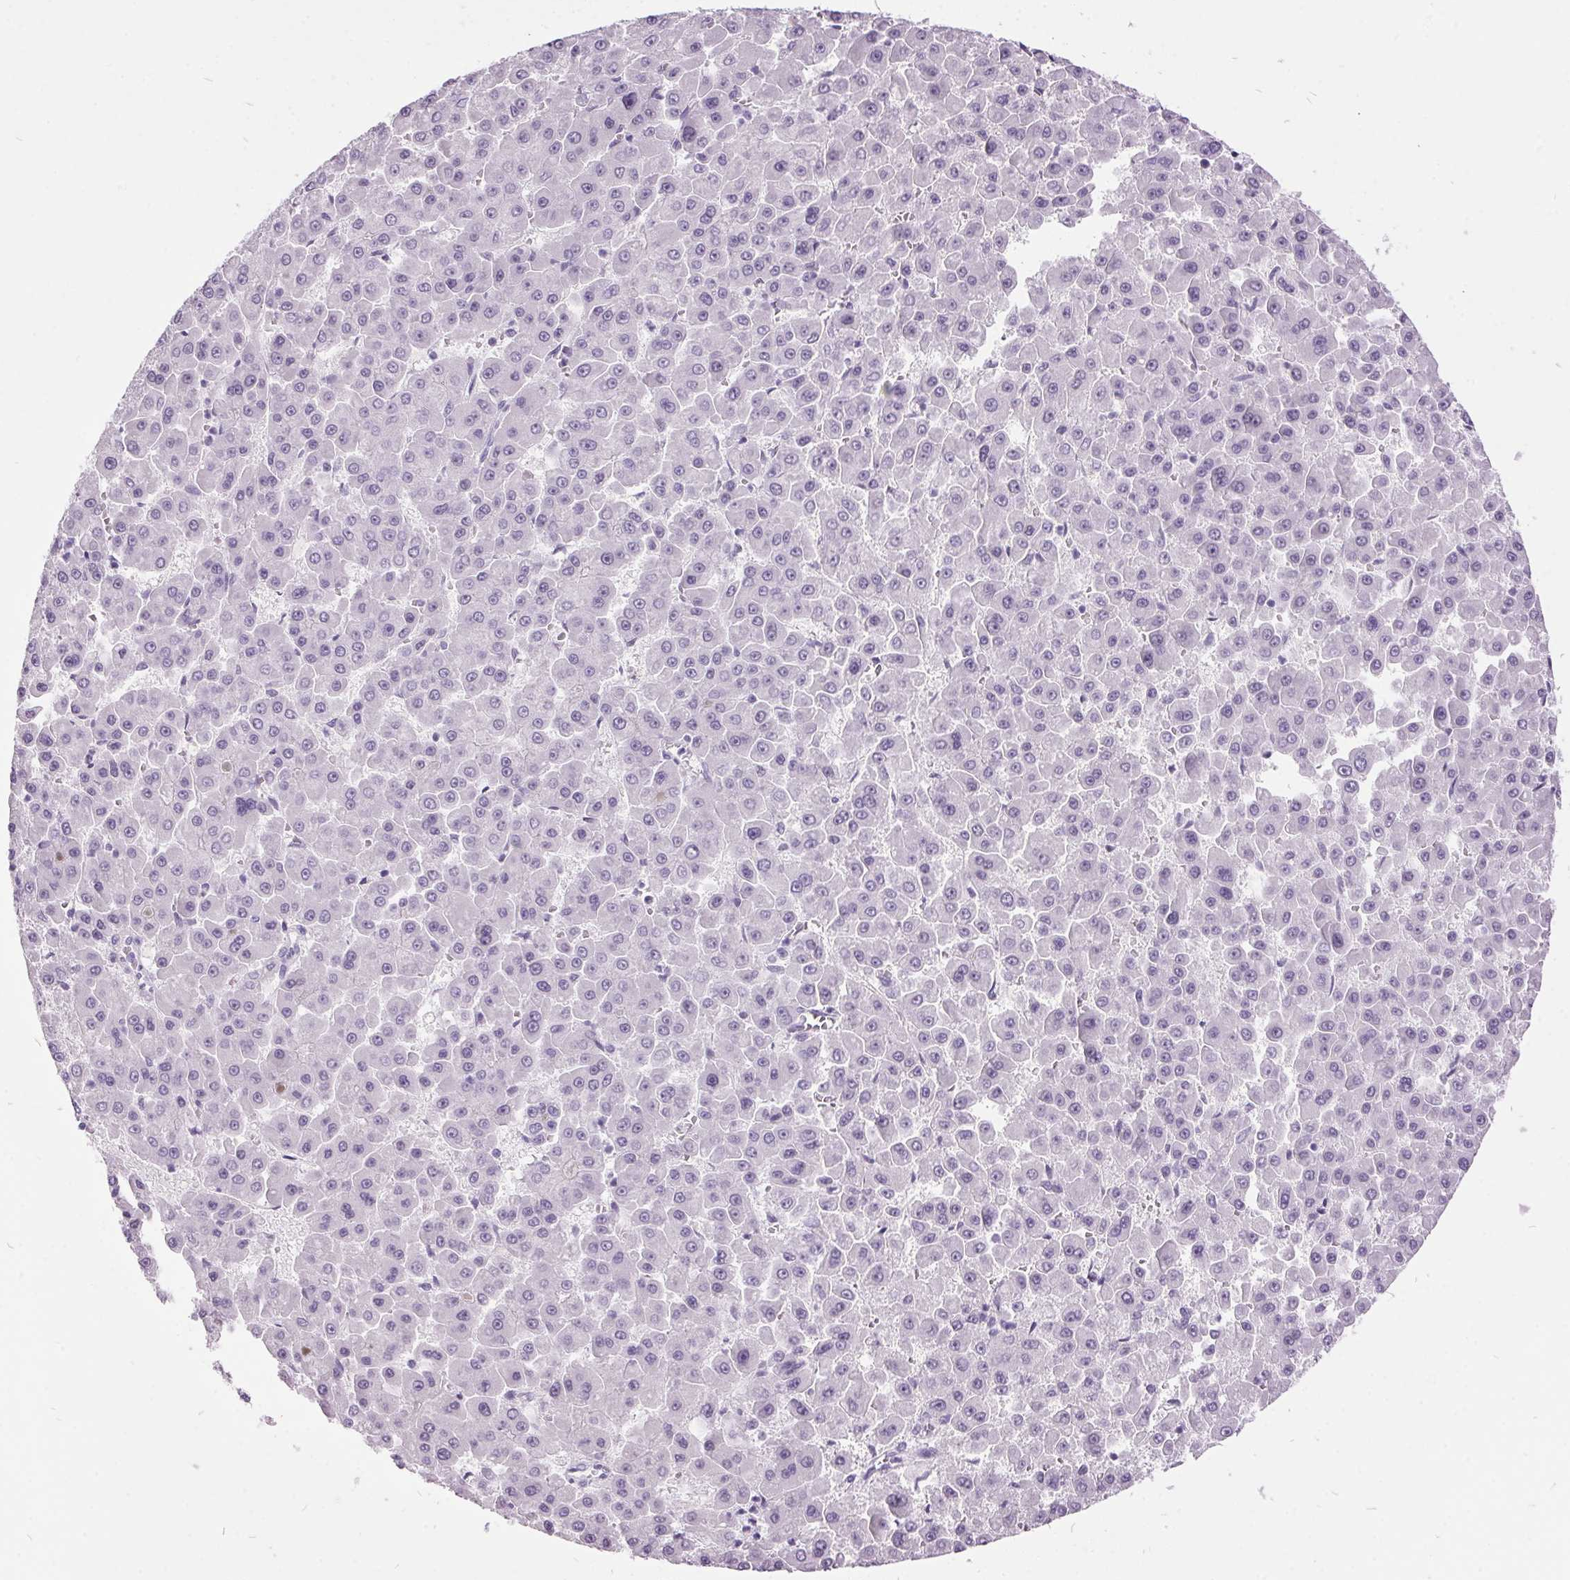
{"staining": {"intensity": "negative", "quantity": "none", "location": "none"}, "tissue": "liver cancer", "cell_type": "Tumor cells", "image_type": "cancer", "snomed": [{"axis": "morphology", "description": "Carcinoma, Hepatocellular, NOS"}, {"axis": "topography", "description": "Liver"}], "caption": "This is a image of IHC staining of liver cancer, which shows no staining in tumor cells.", "gene": "ODAD2", "patient": {"sex": "male", "age": 78}}